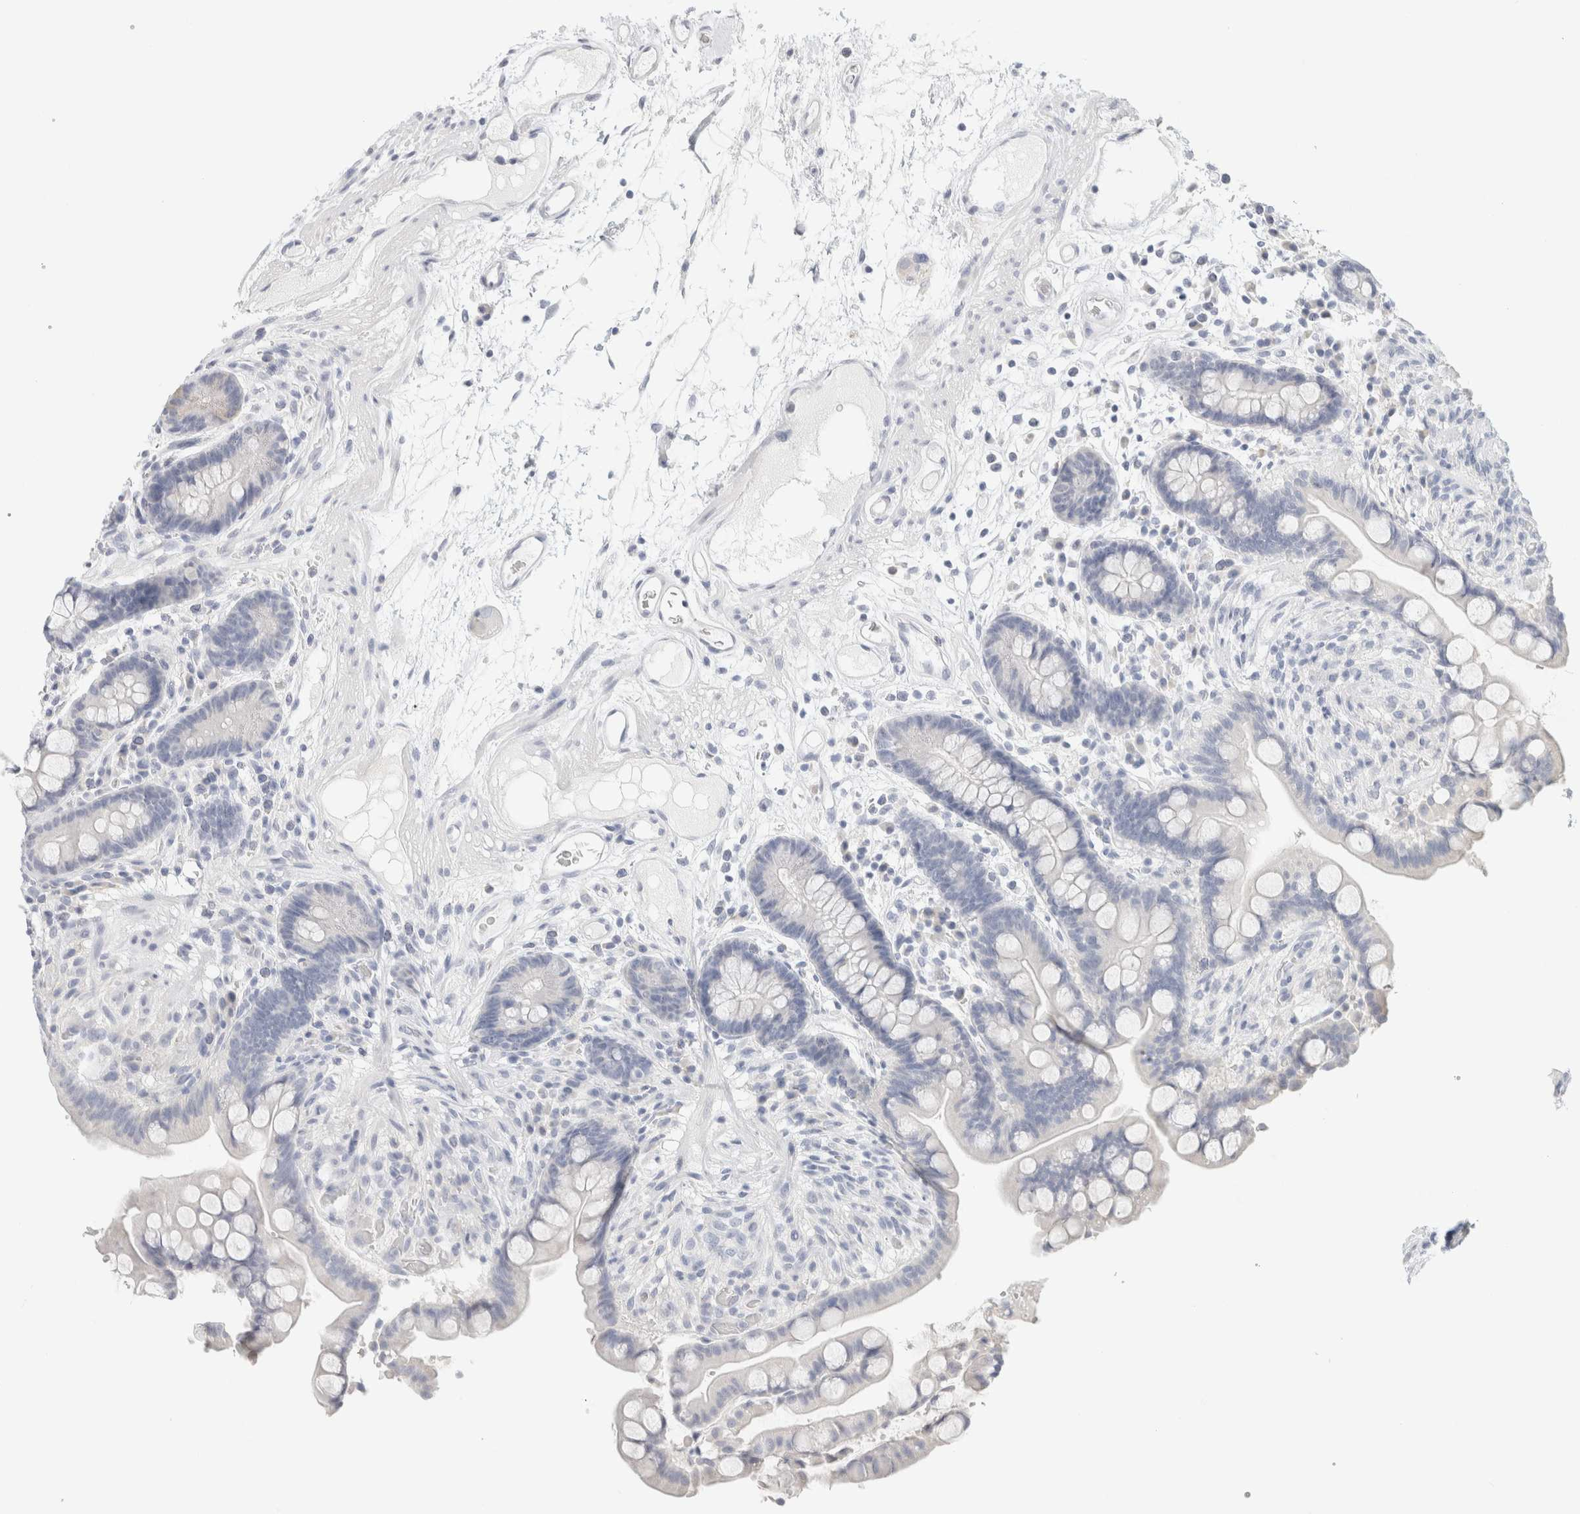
{"staining": {"intensity": "negative", "quantity": "none", "location": "none"}, "tissue": "colon", "cell_type": "Endothelial cells", "image_type": "normal", "snomed": [{"axis": "morphology", "description": "Normal tissue, NOS"}, {"axis": "topography", "description": "Colon"}], "caption": "Histopathology image shows no significant protein expression in endothelial cells of normal colon. (Immunohistochemistry, brightfield microscopy, high magnification).", "gene": "NEFM", "patient": {"sex": "male", "age": 73}}